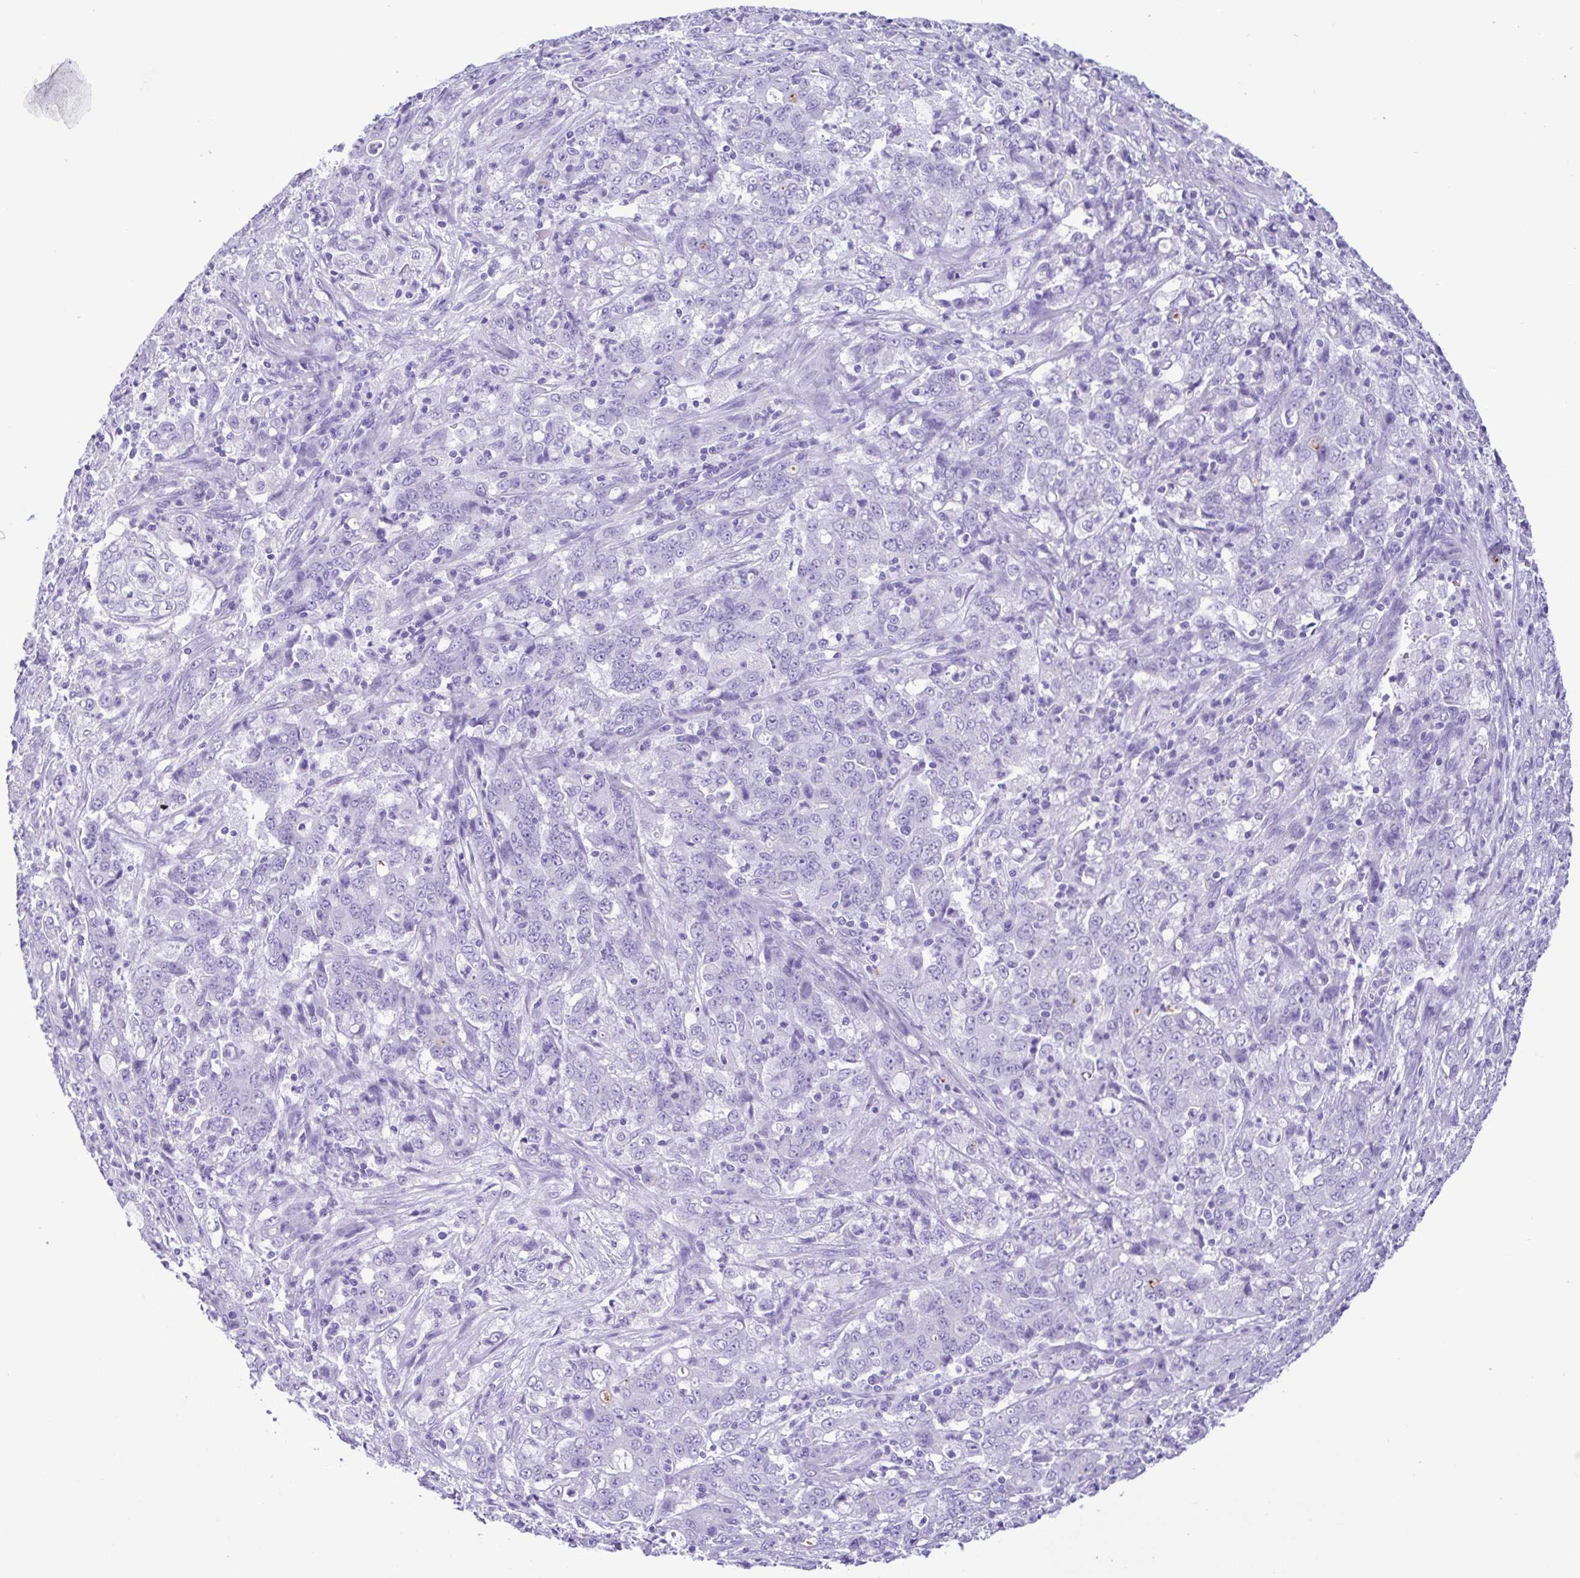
{"staining": {"intensity": "negative", "quantity": "none", "location": "none"}, "tissue": "stomach cancer", "cell_type": "Tumor cells", "image_type": "cancer", "snomed": [{"axis": "morphology", "description": "Adenocarcinoma, NOS"}, {"axis": "topography", "description": "Stomach, lower"}], "caption": "An image of stomach cancer stained for a protein exhibits no brown staining in tumor cells.", "gene": "OVGP1", "patient": {"sex": "female", "age": 71}}